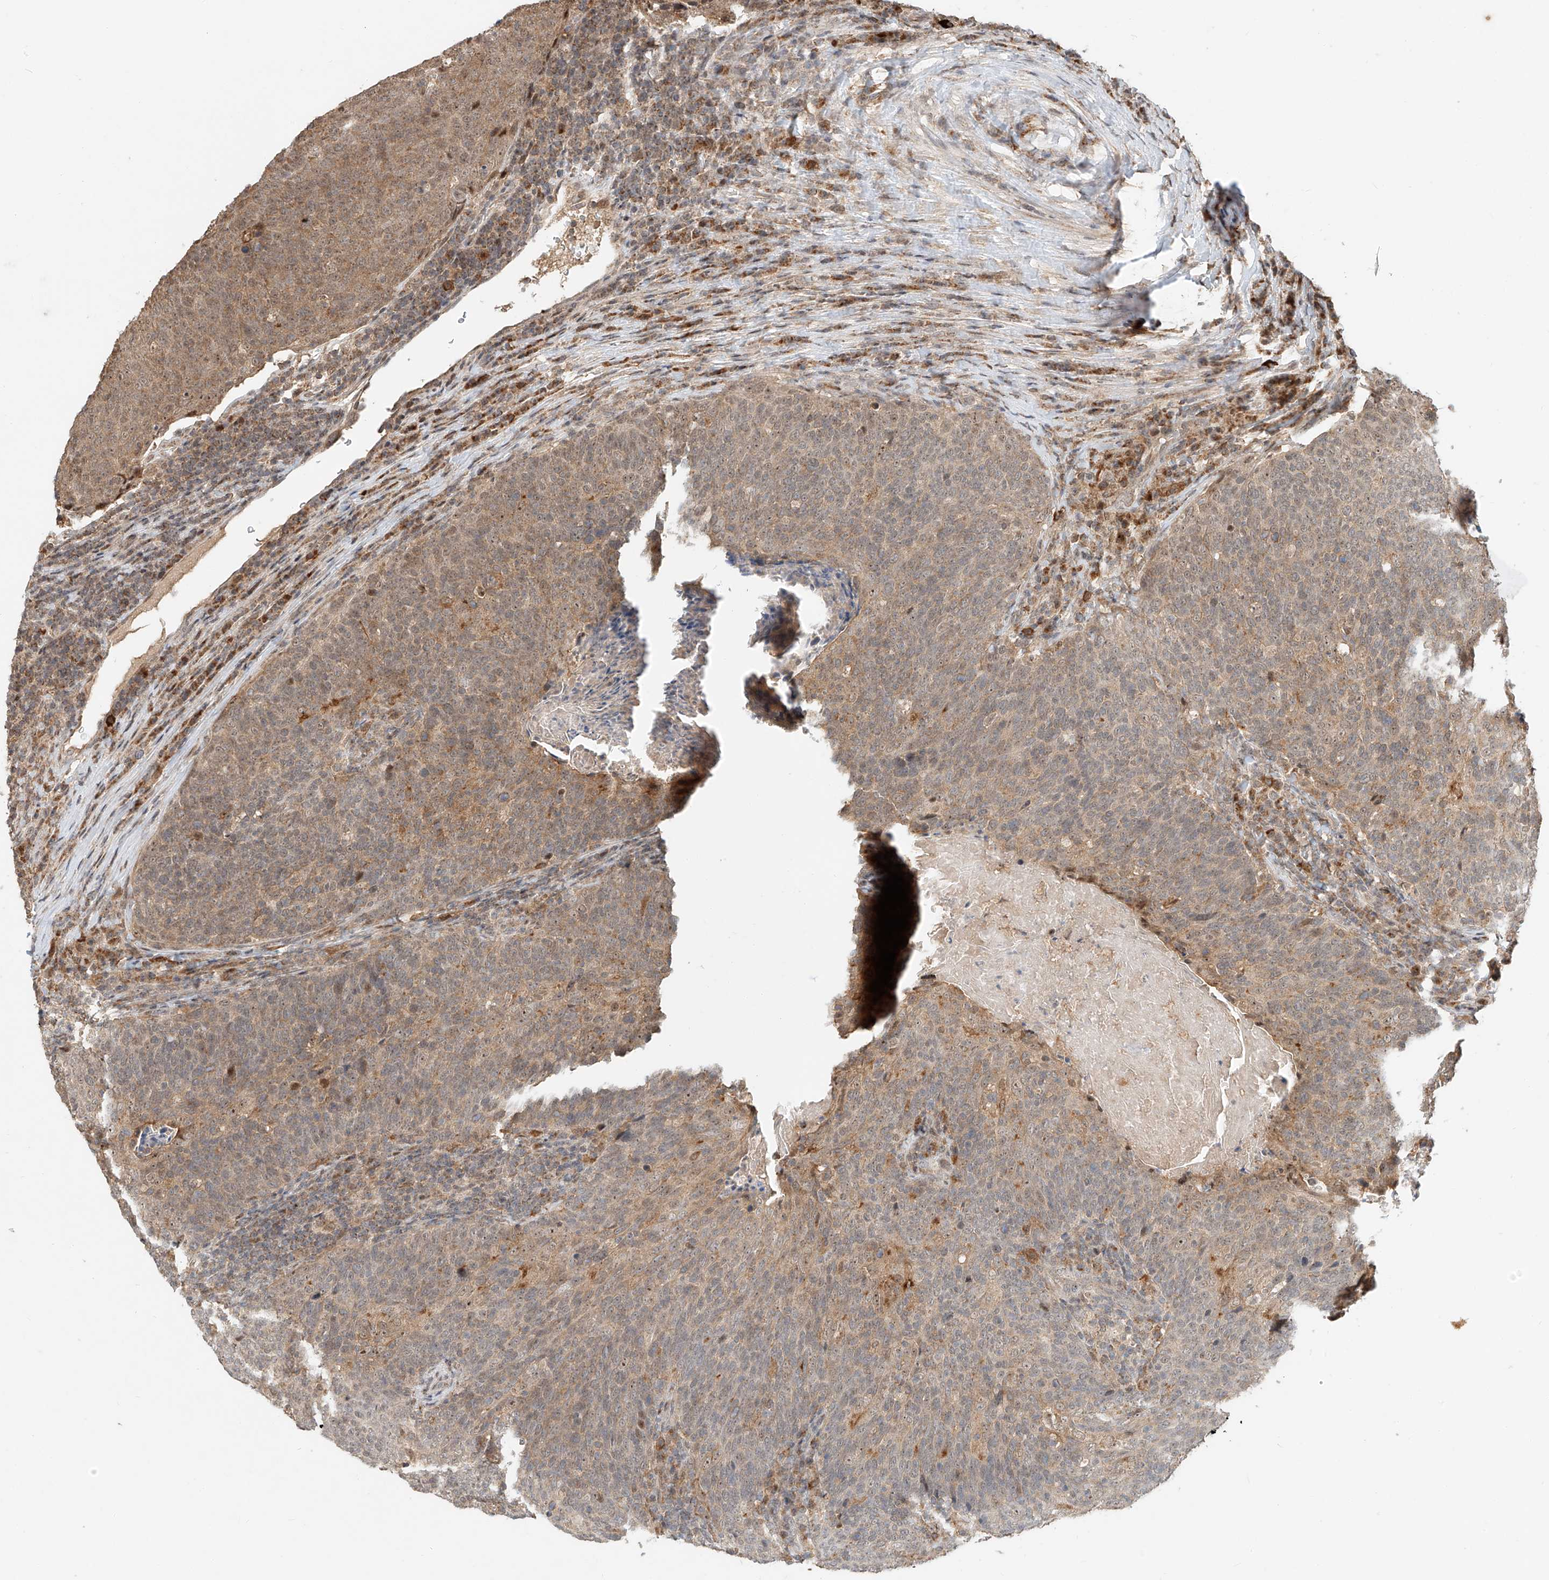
{"staining": {"intensity": "weak", "quantity": "25%-75%", "location": "cytoplasmic/membranous"}, "tissue": "head and neck cancer", "cell_type": "Tumor cells", "image_type": "cancer", "snomed": [{"axis": "morphology", "description": "Squamous cell carcinoma, NOS"}, {"axis": "morphology", "description": "Squamous cell carcinoma, metastatic, NOS"}, {"axis": "topography", "description": "Lymph node"}, {"axis": "topography", "description": "Head-Neck"}], "caption": "Protein staining of head and neck metastatic squamous cell carcinoma tissue demonstrates weak cytoplasmic/membranous expression in approximately 25%-75% of tumor cells. (Brightfield microscopy of DAB IHC at high magnification).", "gene": "SYTL3", "patient": {"sex": "male", "age": 62}}